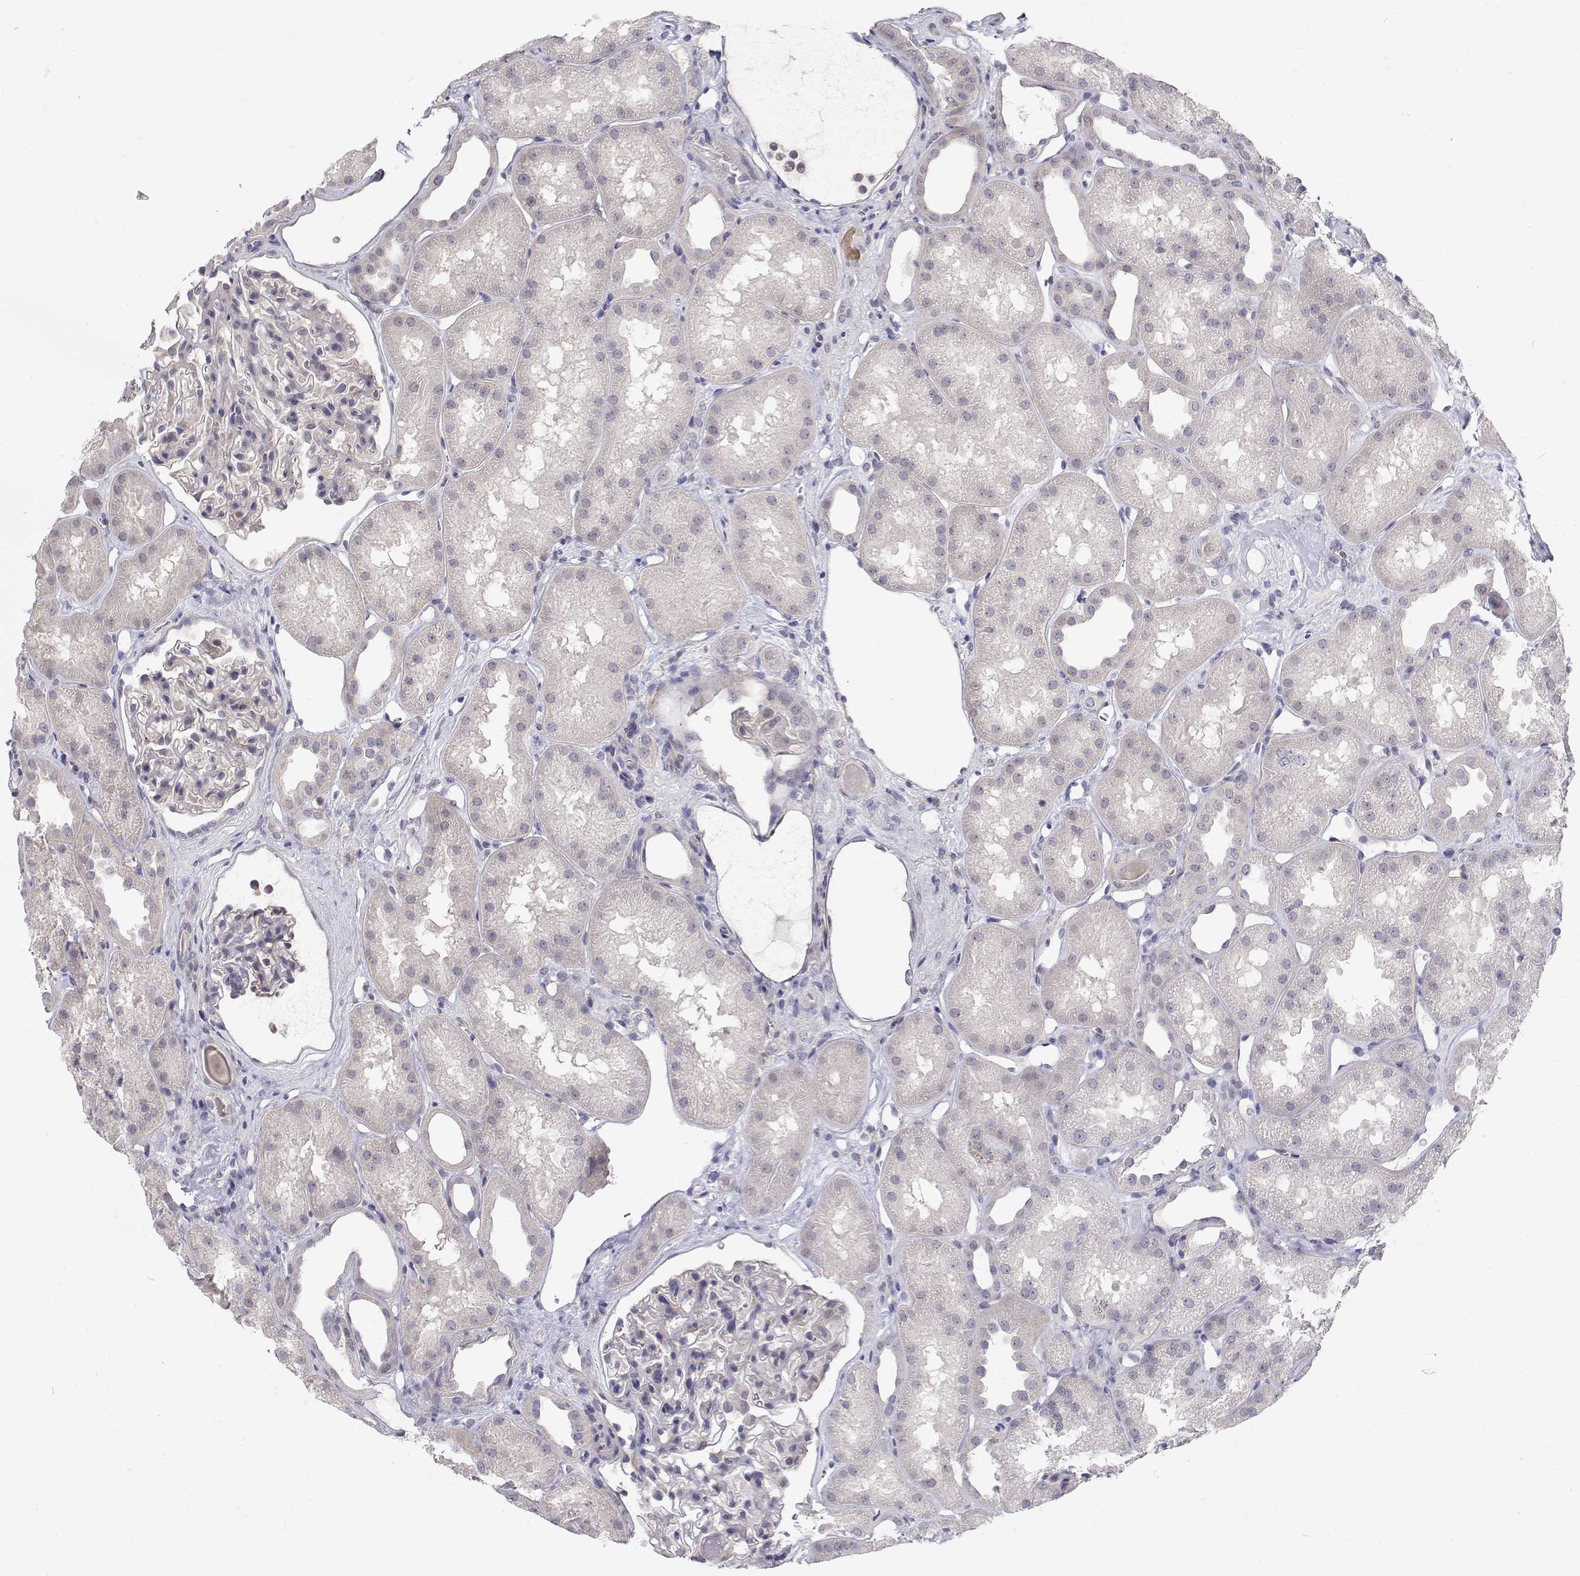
{"staining": {"intensity": "negative", "quantity": "none", "location": "none"}, "tissue": "kidney", "cell_type": "Cells in glomeruli", "image_type": "normal", "snomed": [{"axis": "morphology", "description": "Normal tissue, NOS"}, {"axis": "topography", "description": "Kidney"}], "caption": "High power microscopy image of an immunohistochemistry micrograph of unremarkable kidney, revealing no significant positivity in cells in glomeruli.", "gene": "MYPN", "patient": {"sex": "male", "age": 61}}